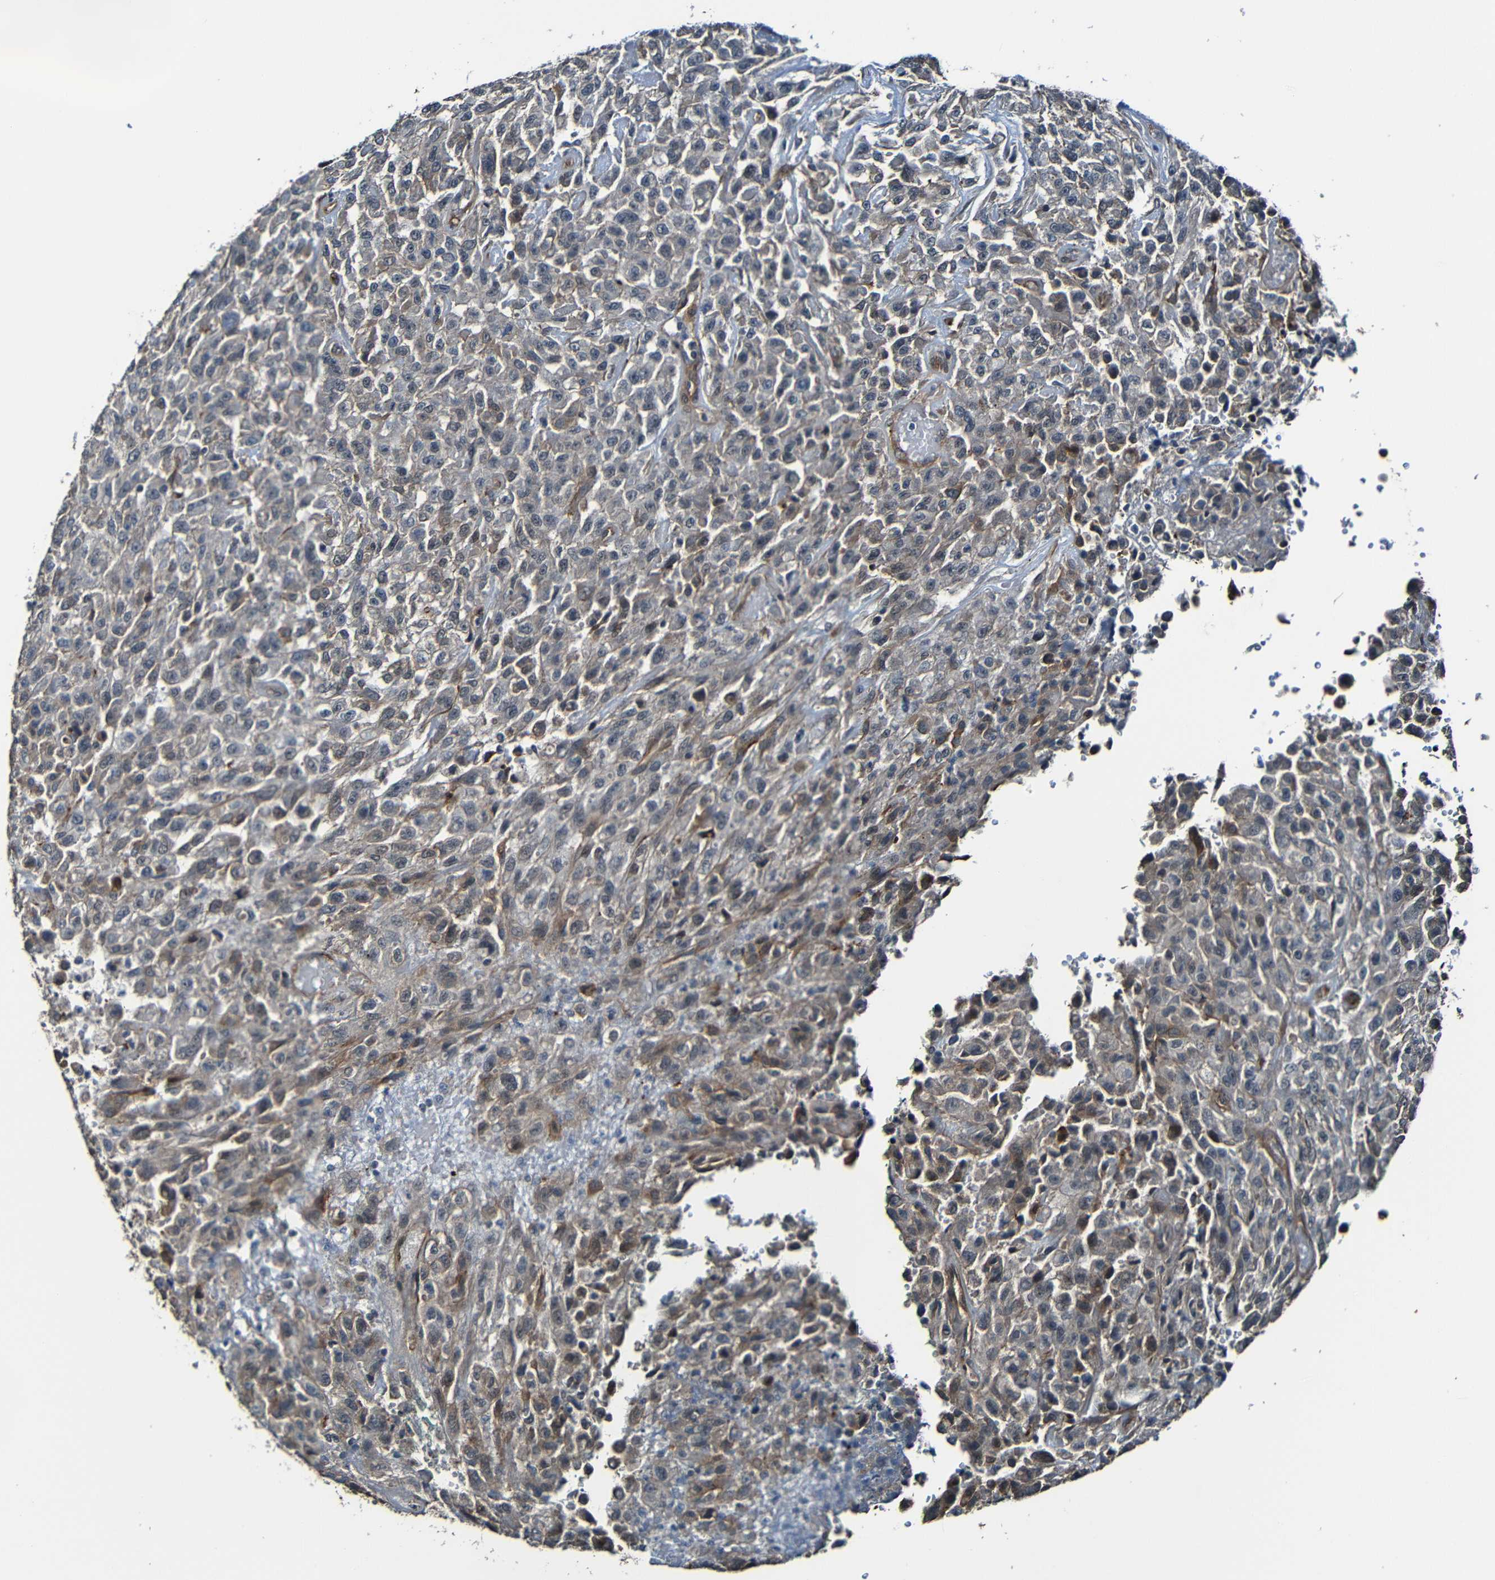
{"staining": {"intensity": "weak", "quantity": ">75%", "location": "cytoplasmic/membranous"}, "tissue": "urothelial cancer", "cell_type": "Tumor cells", "image_type": "cancer", "snomed": [{"axis": "morphology", "description": "Urothelial carcinoma, High grade"}, {"axis": "topography", "description": "Urinary bladder"}], "caption": "Urothelial carcinoma (high-grade) tissue displays weak cytoplasmic/membranous positivity in approximately >75% of tumor cells", "gene": "LGR5", "patient": {"sex": "male", "age": 46}}